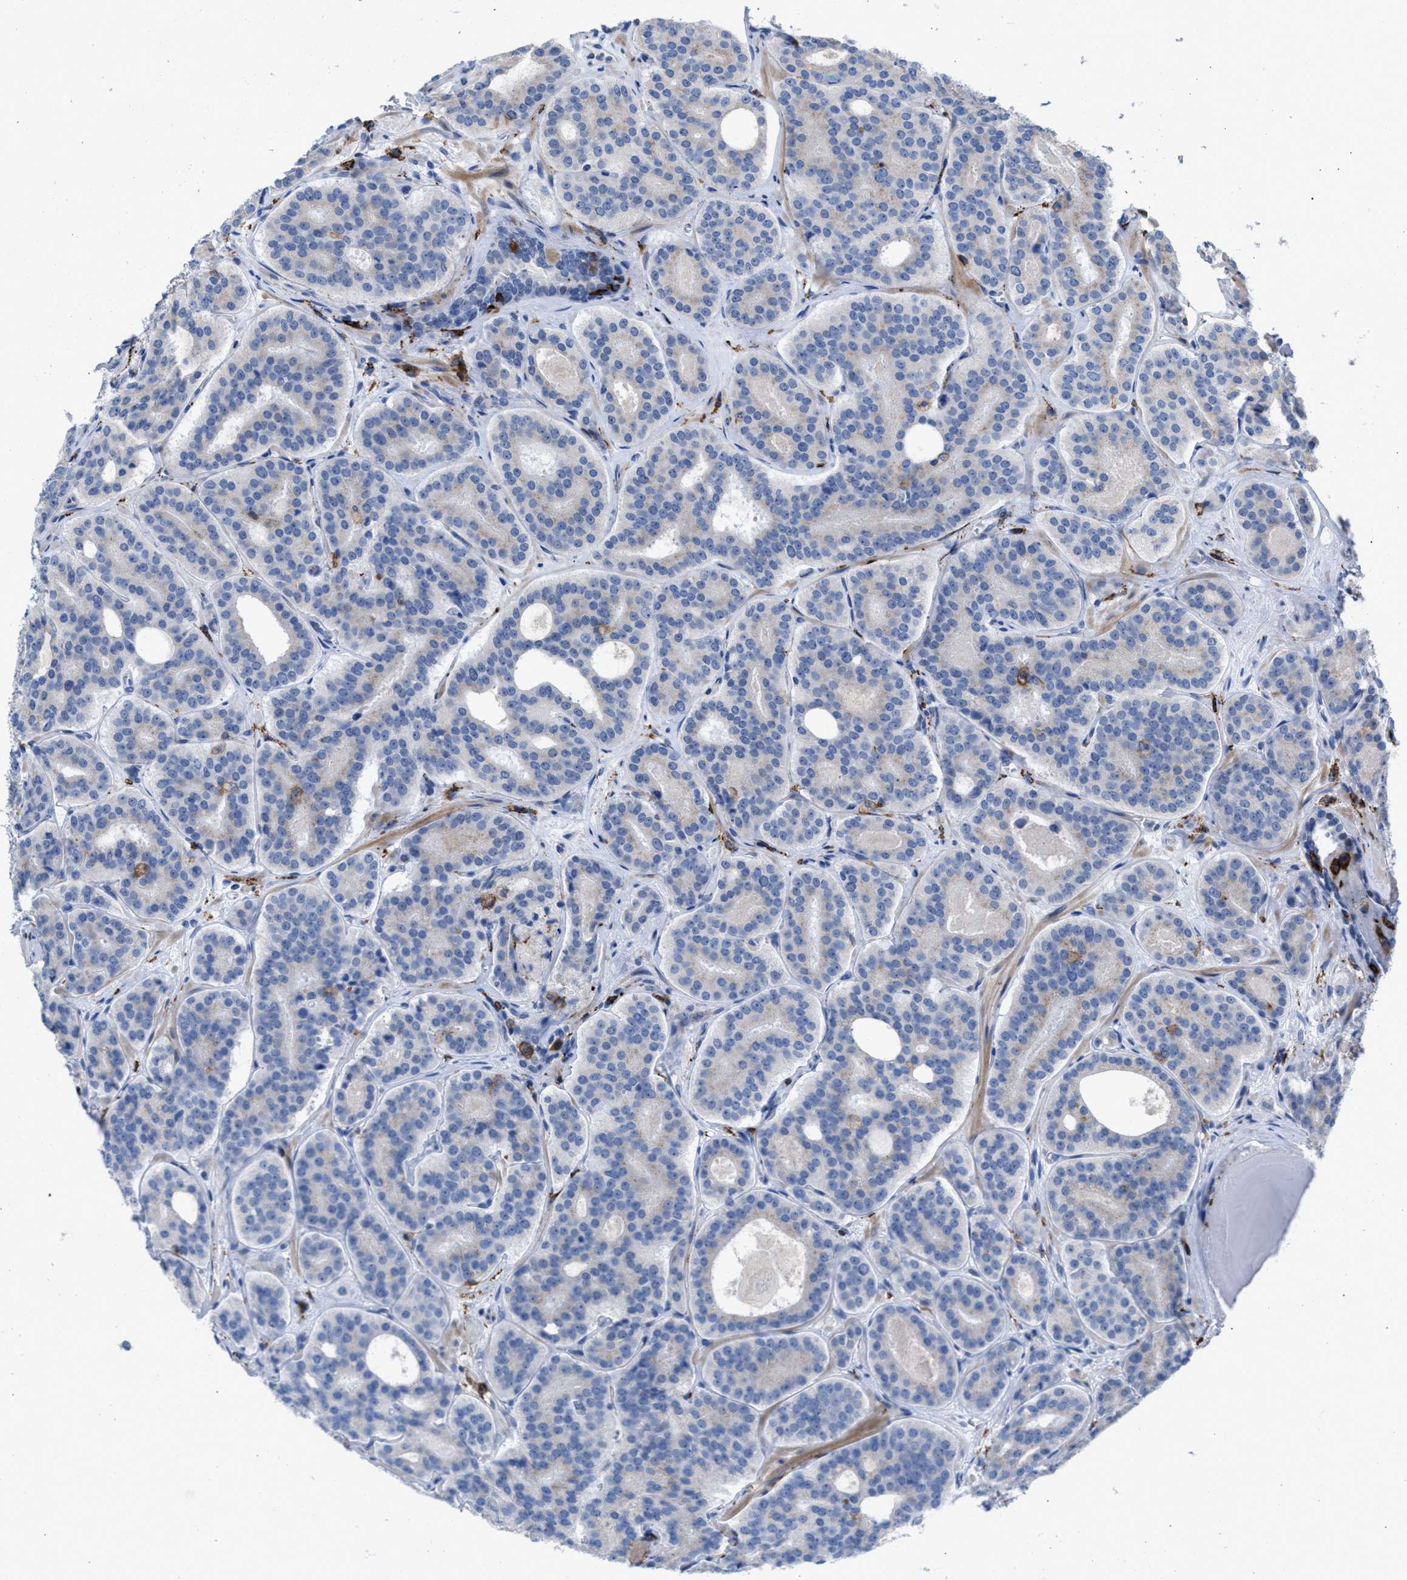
{"staining": {"intensity": "negative", "quantity": "none", "location": "none"}, "tissue": "prostate cancer", "cell_type": "Tumor cells", "image_type": "cancer", "snomed": [{"axis": "morphology", "description": "Adenocarcinoma, High grade"}, {"axis": "topography", "description": "Prostate"}], "caption": "An image of human adenocarcinoma (high-grade) (prostate) is negative for staining in tumor cells. The staining was performed using DAB (3,3'-diaminobenzidine) to visualize the protein expression in brown, while the nuclei were stained in blue with hematoxylin (Magnification: 20x).", "gene": "SLC47A1", "patient": {"sex": "male", "age": 60}}